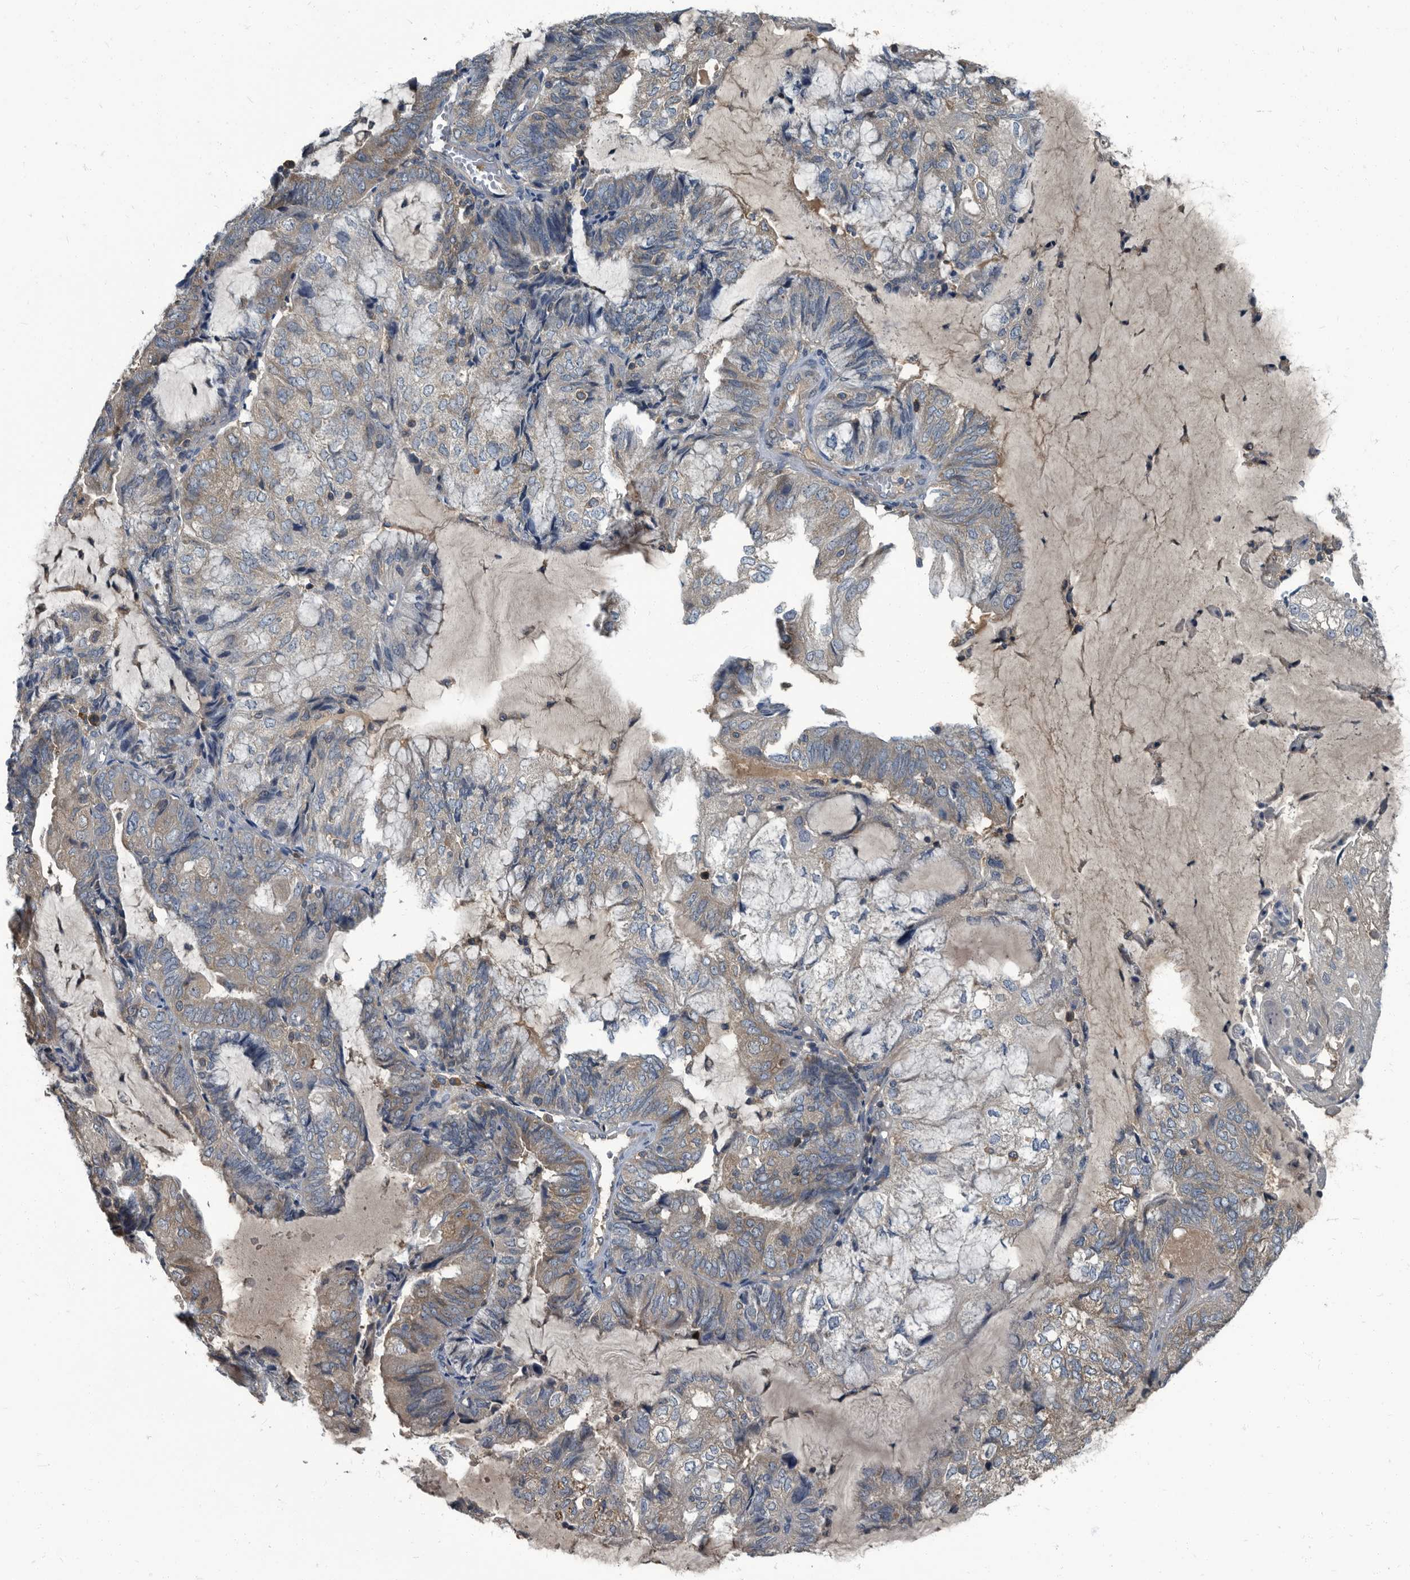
{"staining": {"intensity": "weak", "quantity": "25%-75%", "location": "cytoplasmic/membranous"}, "tissue": "endometrial cancer", "cell_type": "Tumor cells", "image_type": "cancer", "snomed": [{"axis": "morphology", "description": "Adenocarcinoma, NOS"}, {"axis": "topography", "description": "Endometrium"}], "caption": "High-magnification brightfield microscopy of adenocarcinoma (endometrial) stained with DAB (3,3'-diaminobenzidine) (brown) and counterstained with hematoxylin (blue). tumor cells exhibit weak cytoplasmic/membranous staining is present in about25%-75% of cells.", "gene": "CDV3", "patient": {"sex": "female", "age": 81}}